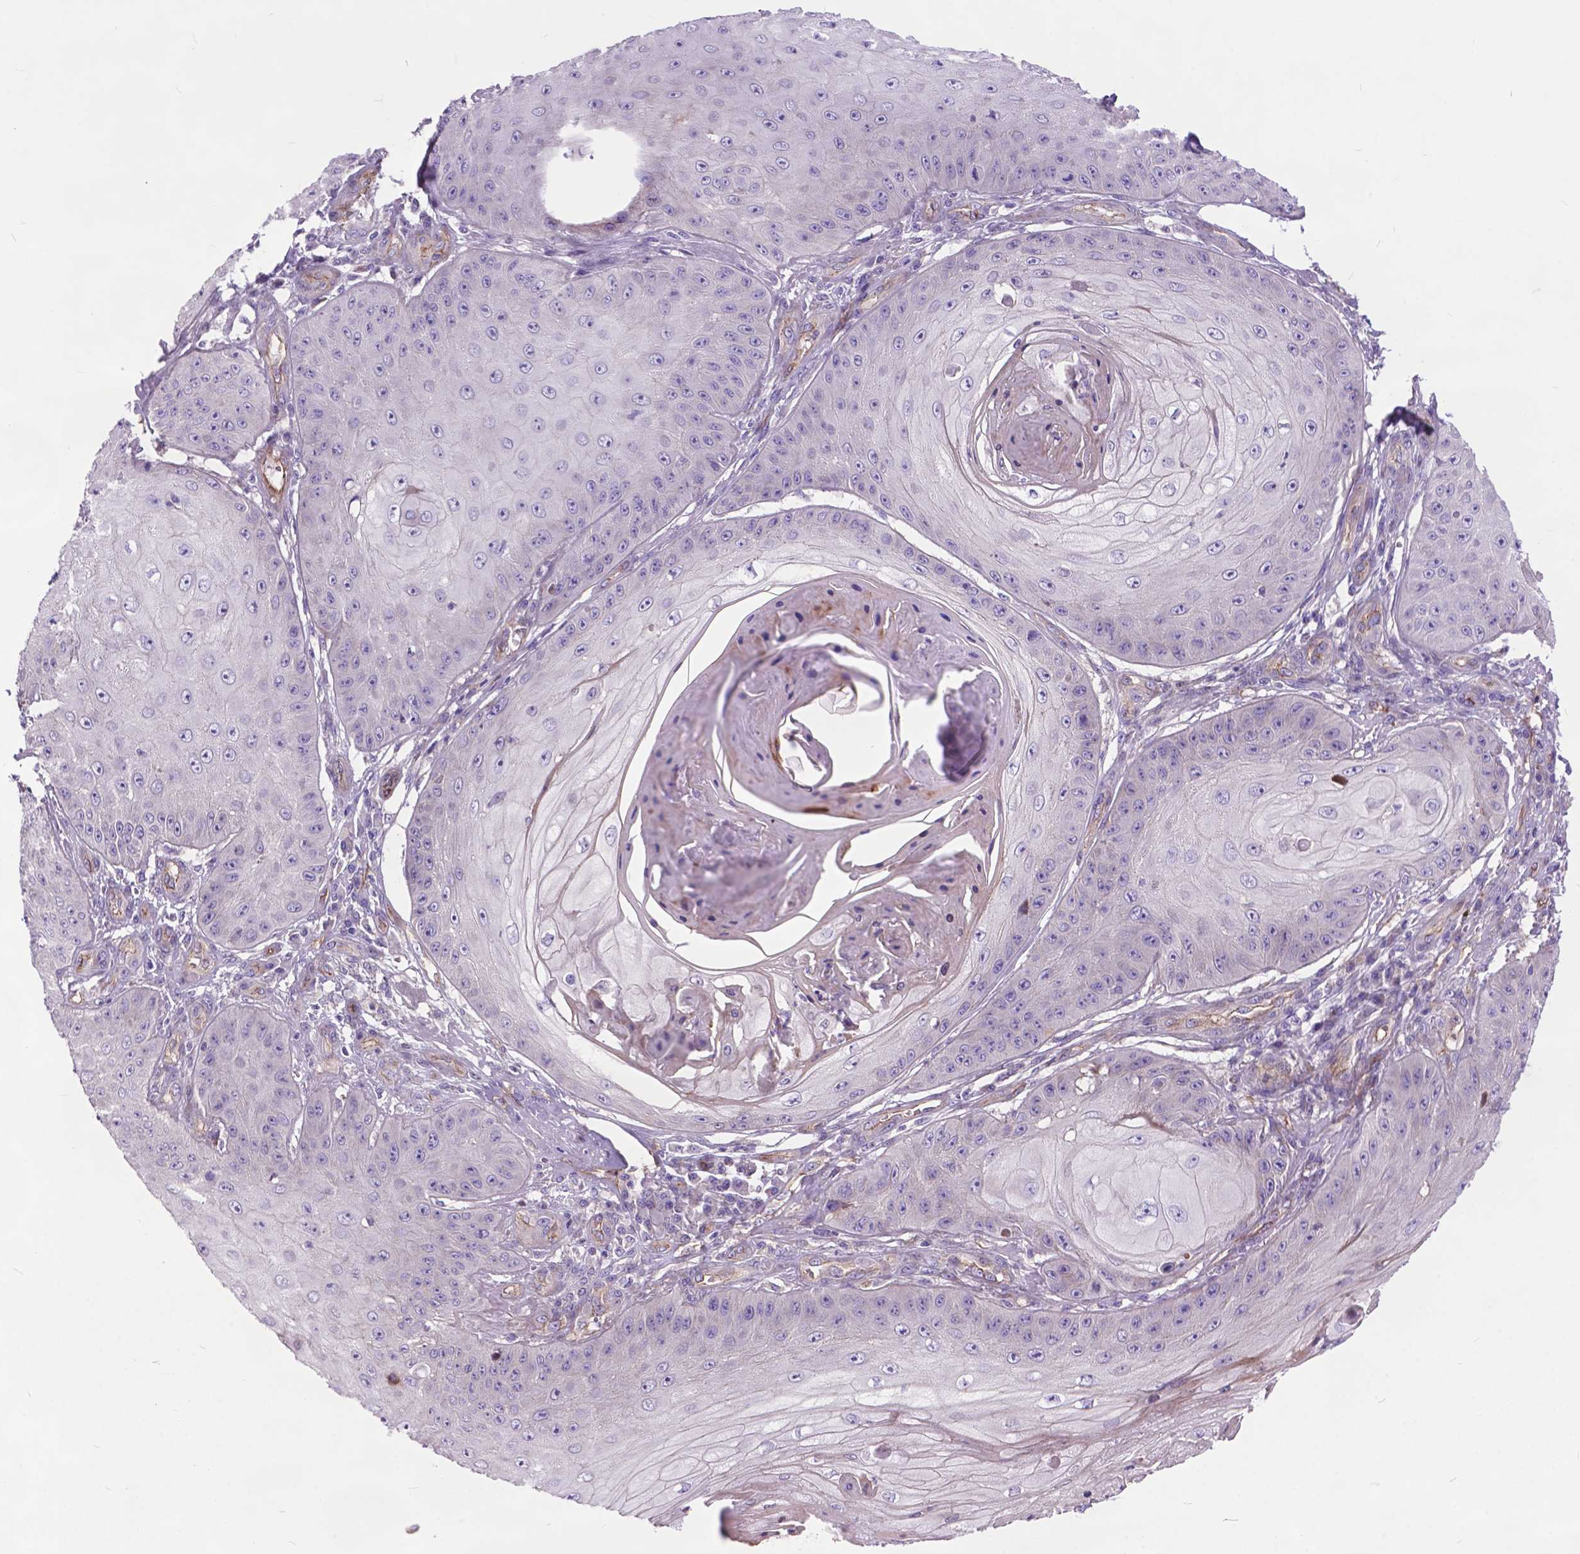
{"staining": {"intensity": "negative", "quantity": "none", "location": "none"}, "tissue": "skin cancer", "cell_type": "Tumor cells", "image_type": "cancer", "snomed": [{"axis": "morphology", "description": "Squamous cell carcinoma, NOS"}, {"axis": "topography", "description": "Skin"}], "caption": "Immunohistochemistry (IHC) of human skin cancer (squamous cell carcinoma) demonstrates no positivity in tumor cells.", "gene": "FLT4", "patient": {"sex": "male", "age": 70}}